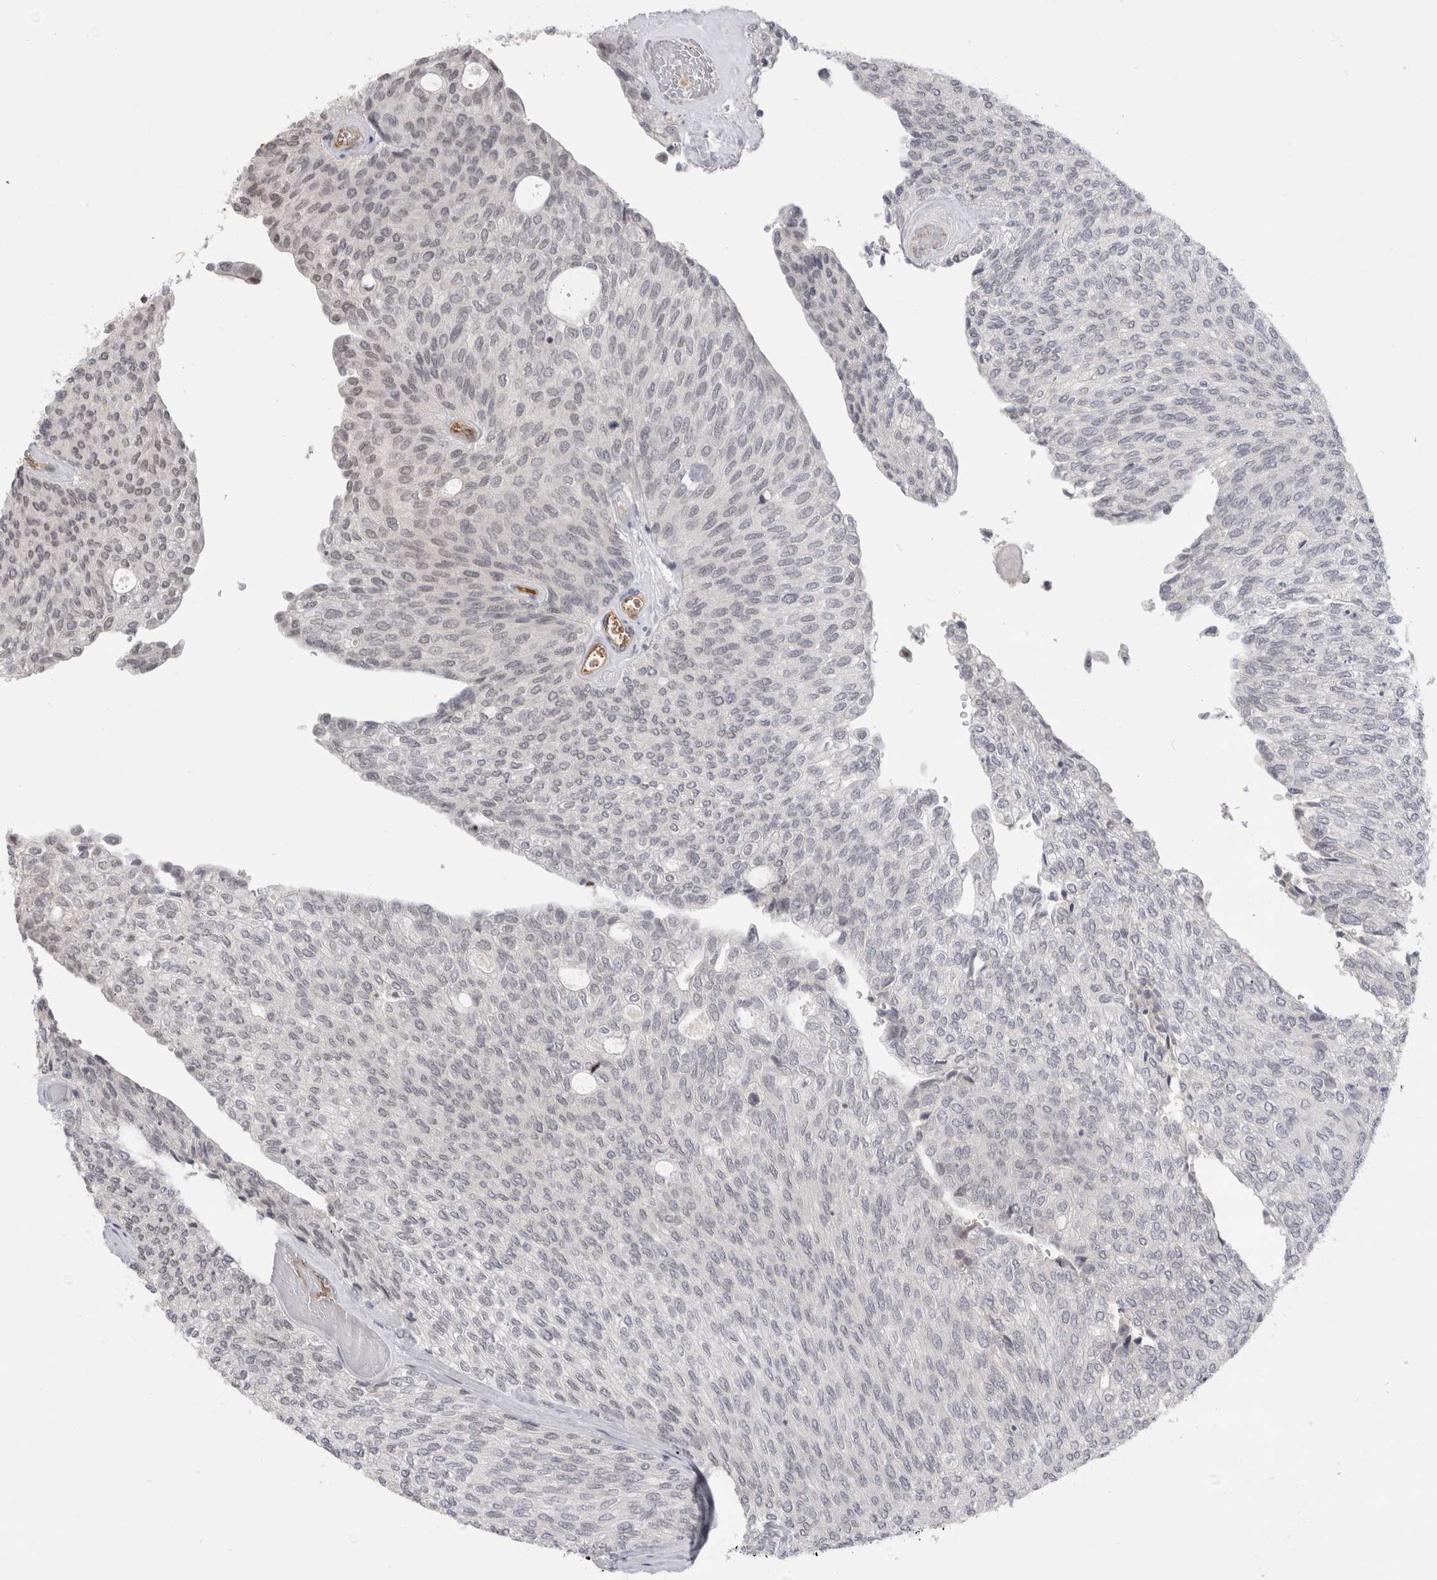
{"staining": {"intensity": "negative", "quantity": "none", "location": "none"}, "tissue": "urothelial cancer", "cell_type": "Tumor cells", "image_type": "cancer", "snomed": [{"axis": "morphology", "description": "Urothelial carcinoma, Low grade"}, {"axis": "topography", "description": "Urinary bladder"}], "caption": "This is a photomicrograph of immunohistochemistry staining of urothelial carcinoma (low-grade), which shows no positivity in tumor cells.", "gene": "ZNF24", "patient": {"sex": "female", "age": 79}}